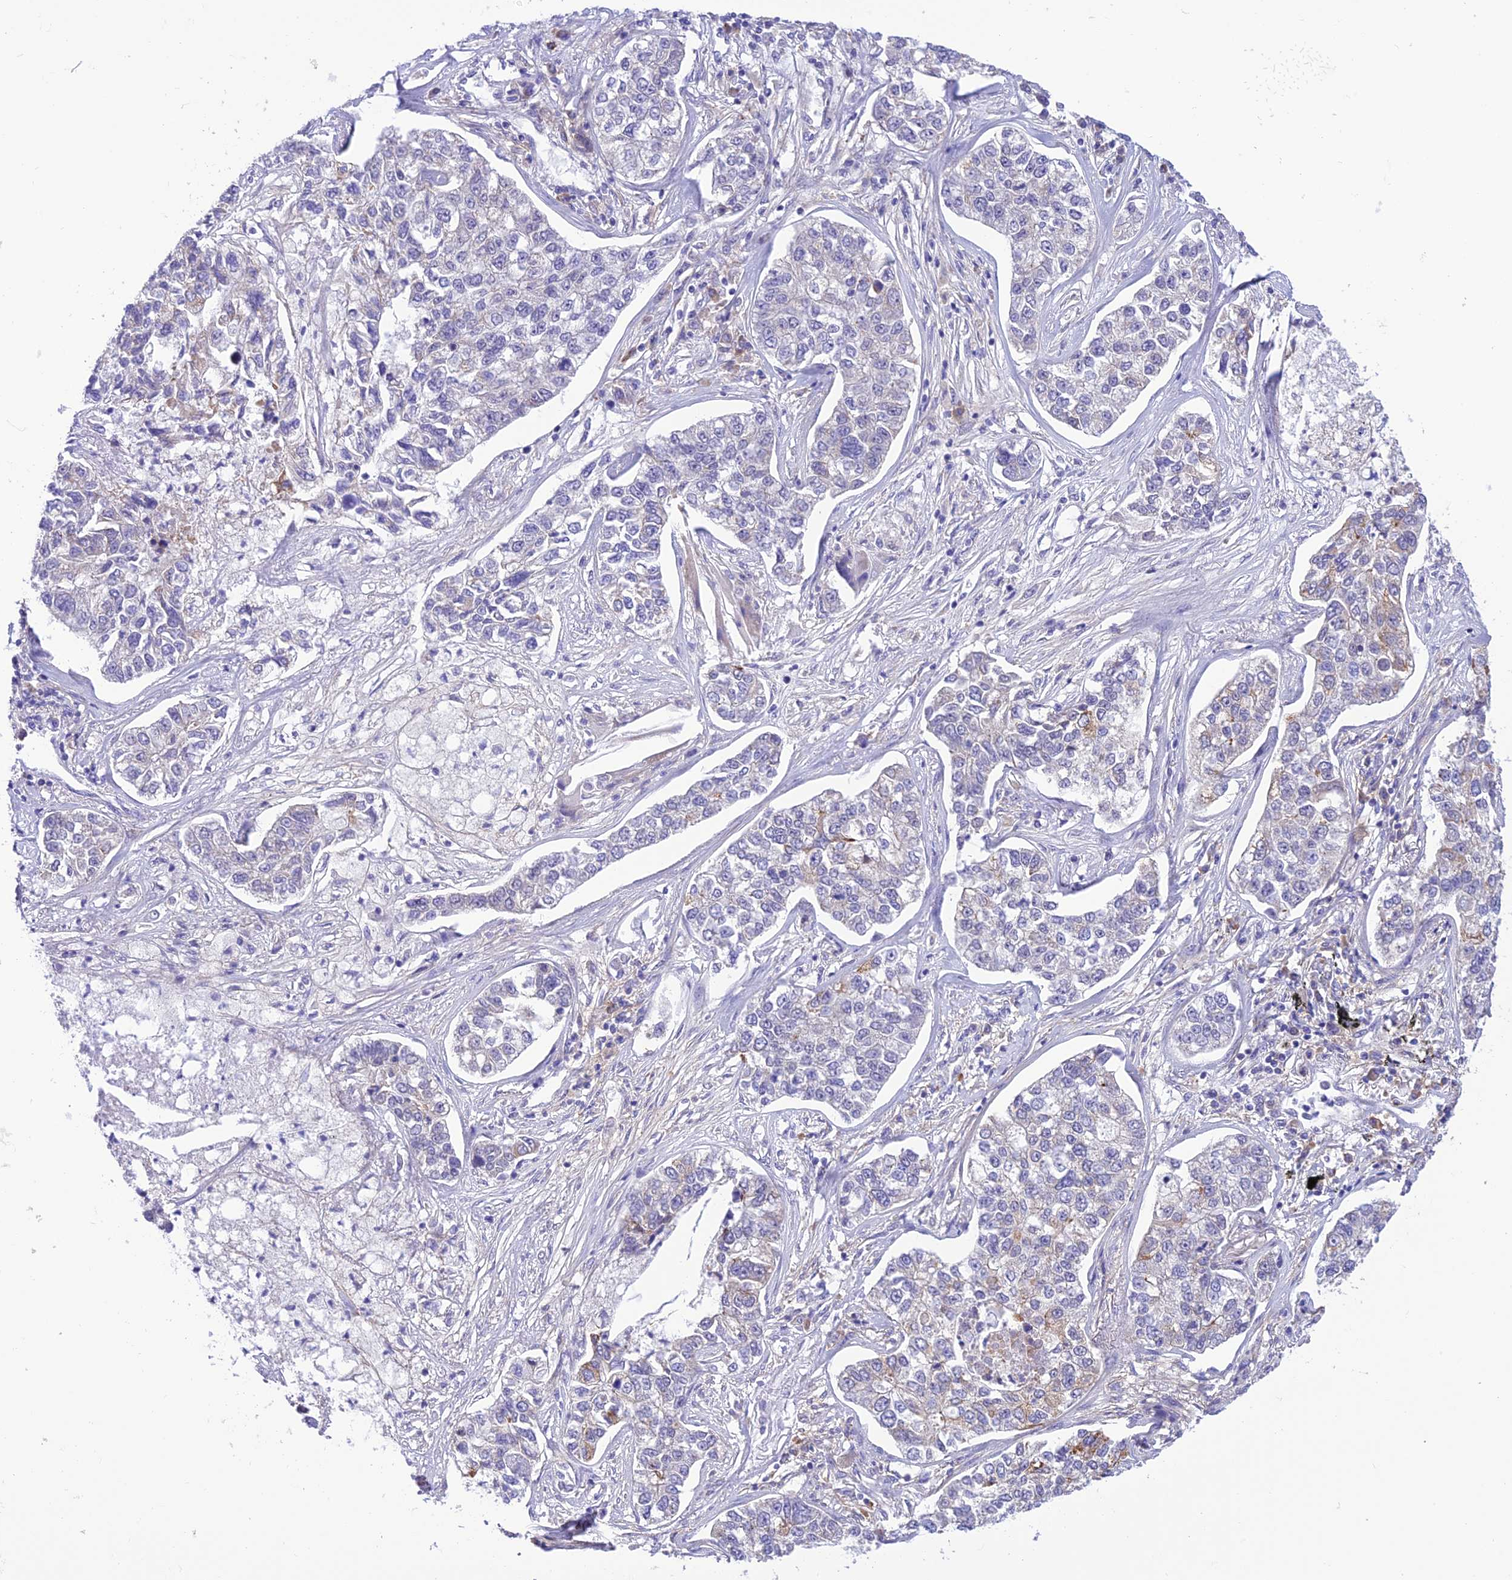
{"staining": {"intensity": "negative", "quantity": "none", "location": "none"}, "tissue": "lung cancer", "cell_type": "Tumor cells", "image_type": "cancer", "snomed": [{"axis": "morphology", "description": "Adenocarcinoma, NOS"}, {"axis": "topography", "description": "Lung"}], "caption": "Lung adenocarcinoma was stained to show a protein in brown. There is no significant staining in tumor cells.", "gene": "RNF126", "patient": {"sex": "male", "age": 49}}